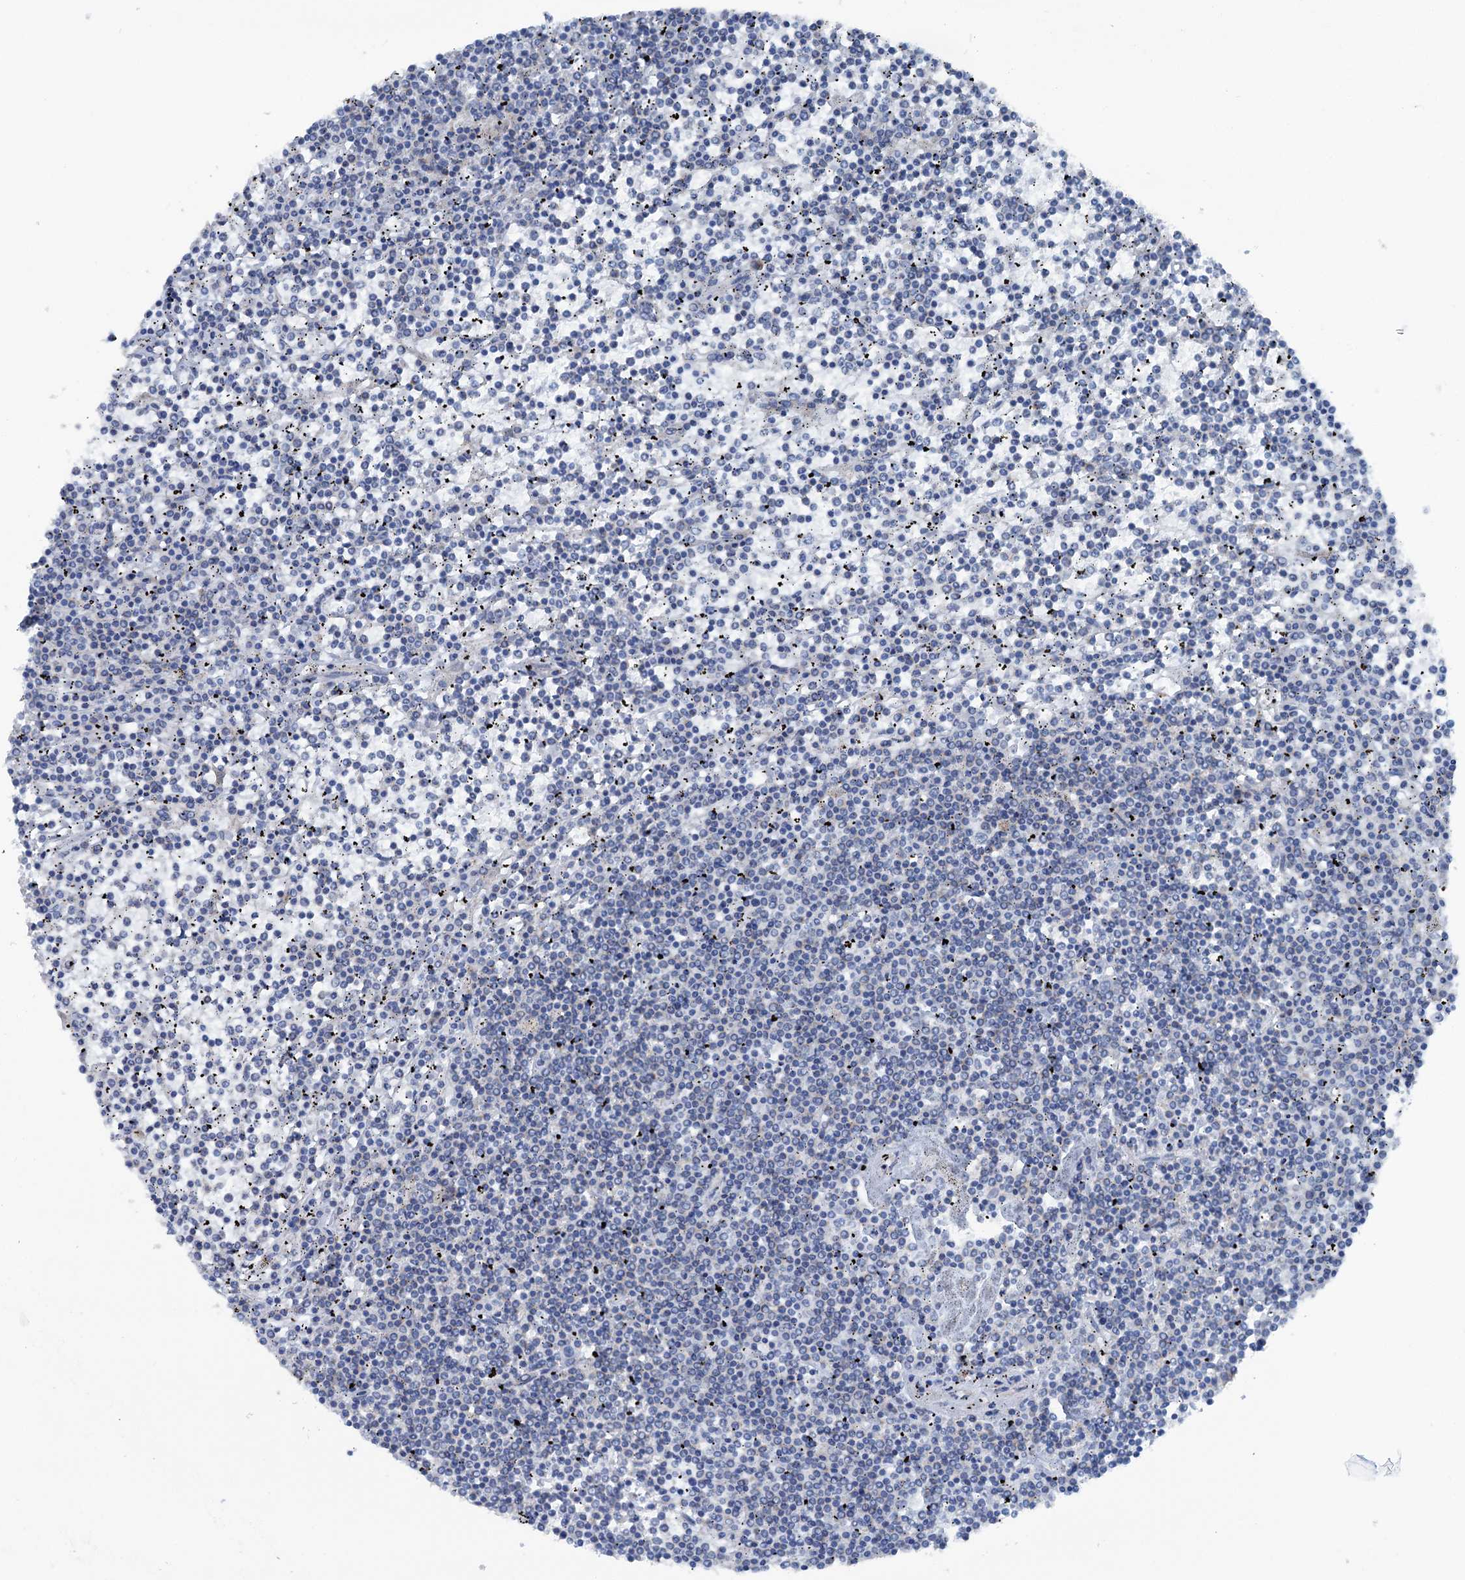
{"staining": {"intensity": "negative", "quantity": "none", "location": "none"}, "tissue": "lymphoma", "cell_type": "Tumor cells", "image_type": "cancer", "snomed": [{"axis": "morphology", "description": "Malignant lymphoma, non-Hodgkin's type, Low grade"}, {"axis": "topography", "description": "Spleen"}], "caption": "The immunohistochemistry (IHC) image has no significant staining in tumor cells of low-grade malignant lymphoma, non-Hodgkin's type tissue.", "gene": "CALCOCO1", "patient": {"sex": "female", "age": 19}}